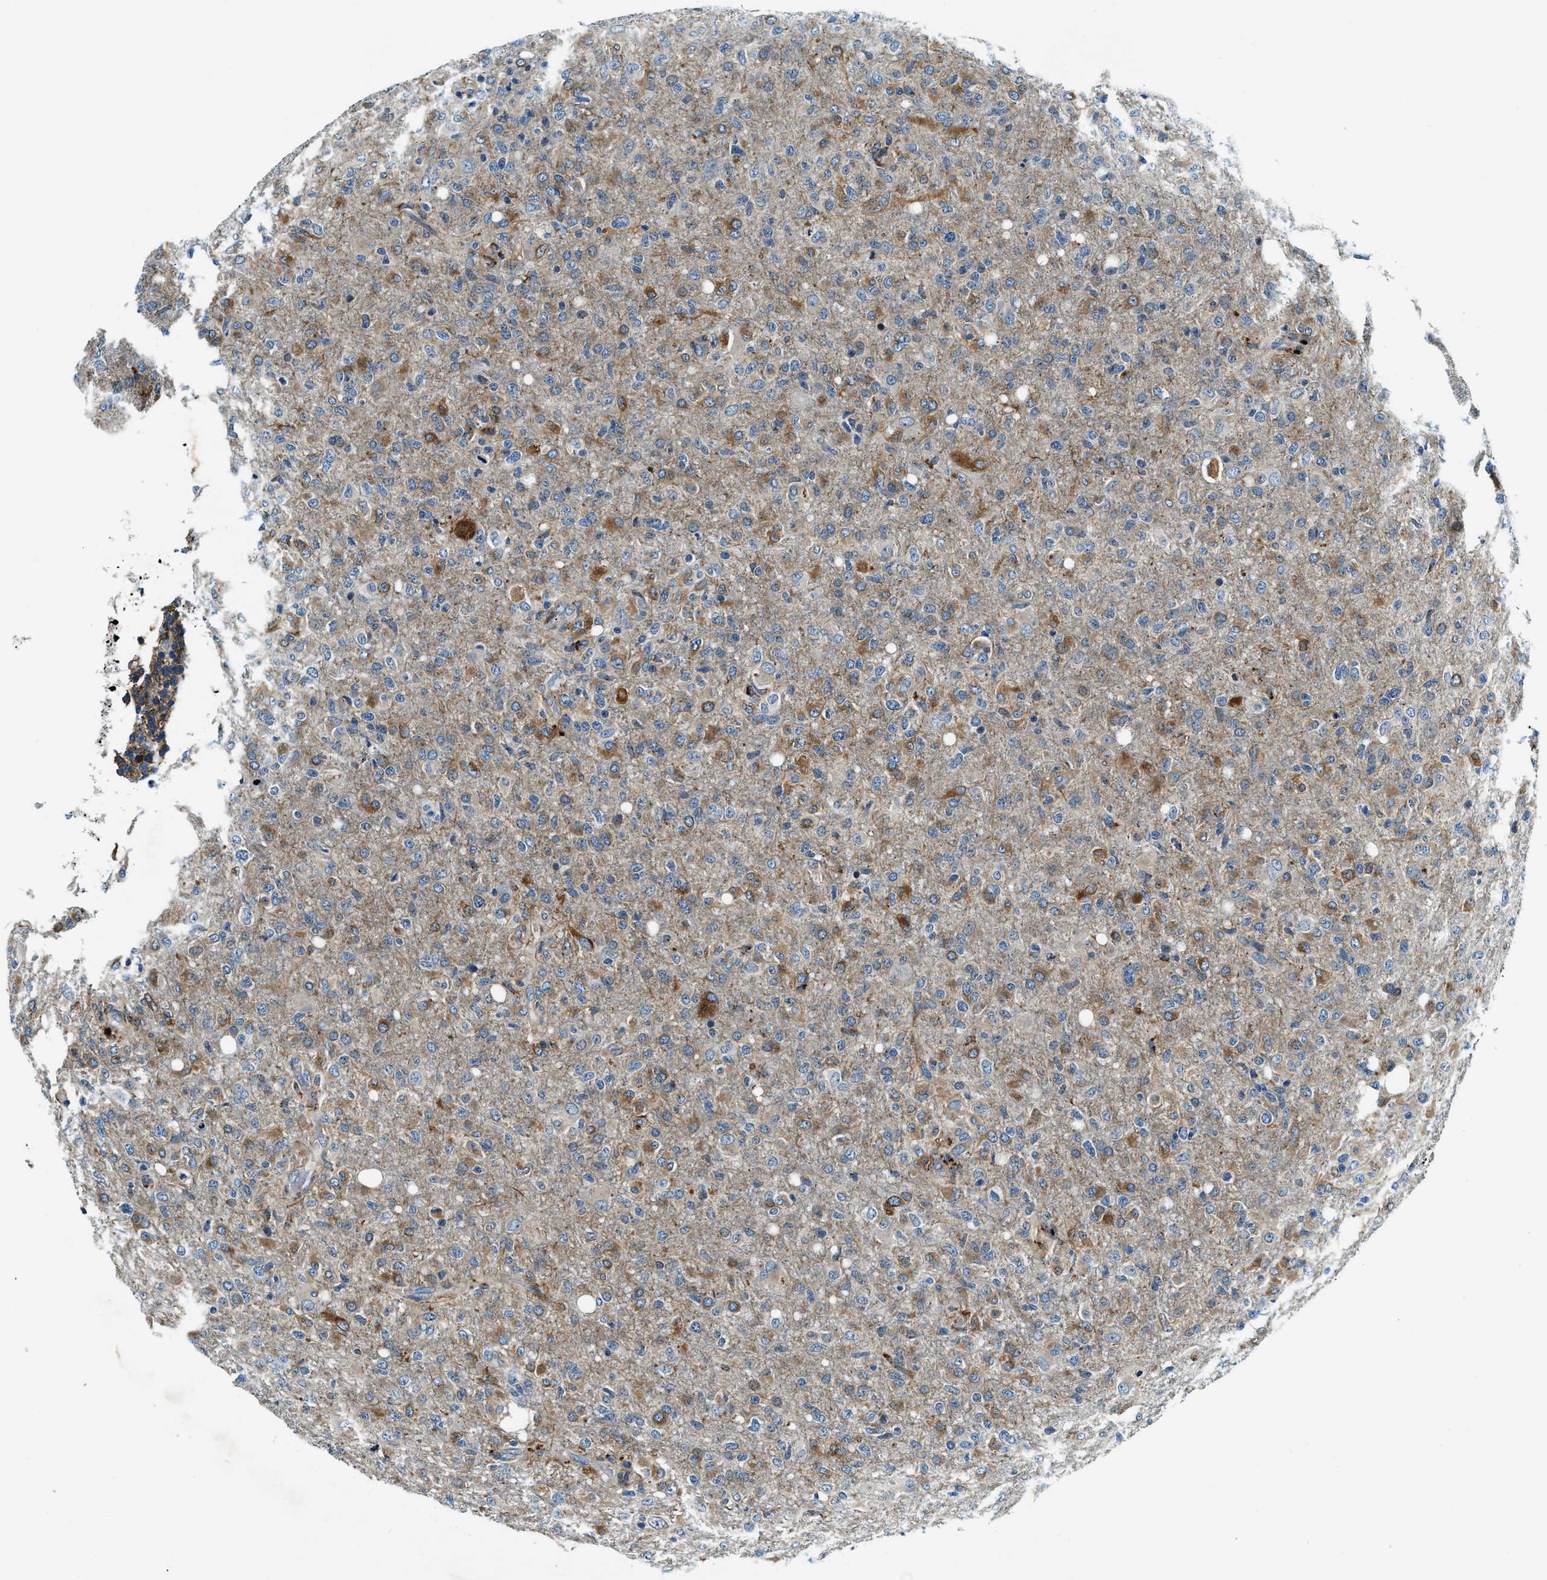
{"staining": {"intensity": "moderate", "quantity": ">75%", "location": "cytoplasmic/membranous"}, "tissue": "glioma", "cell_type": "Tumor cells", "image_type": "cancer", "snomed": [{"axis": "morphology", "description": "Glioma, malignant, High grade"}, {"axis": "topography", "description": "Brain"}], "caption": "A micrograph of human malignant high-grade glioma stained for a protein displays moderate cytoplasmic/membranous brown staining in tumor cells.", "gene": "C2orf66", "patient": {"sex": "female", "age": 57}}